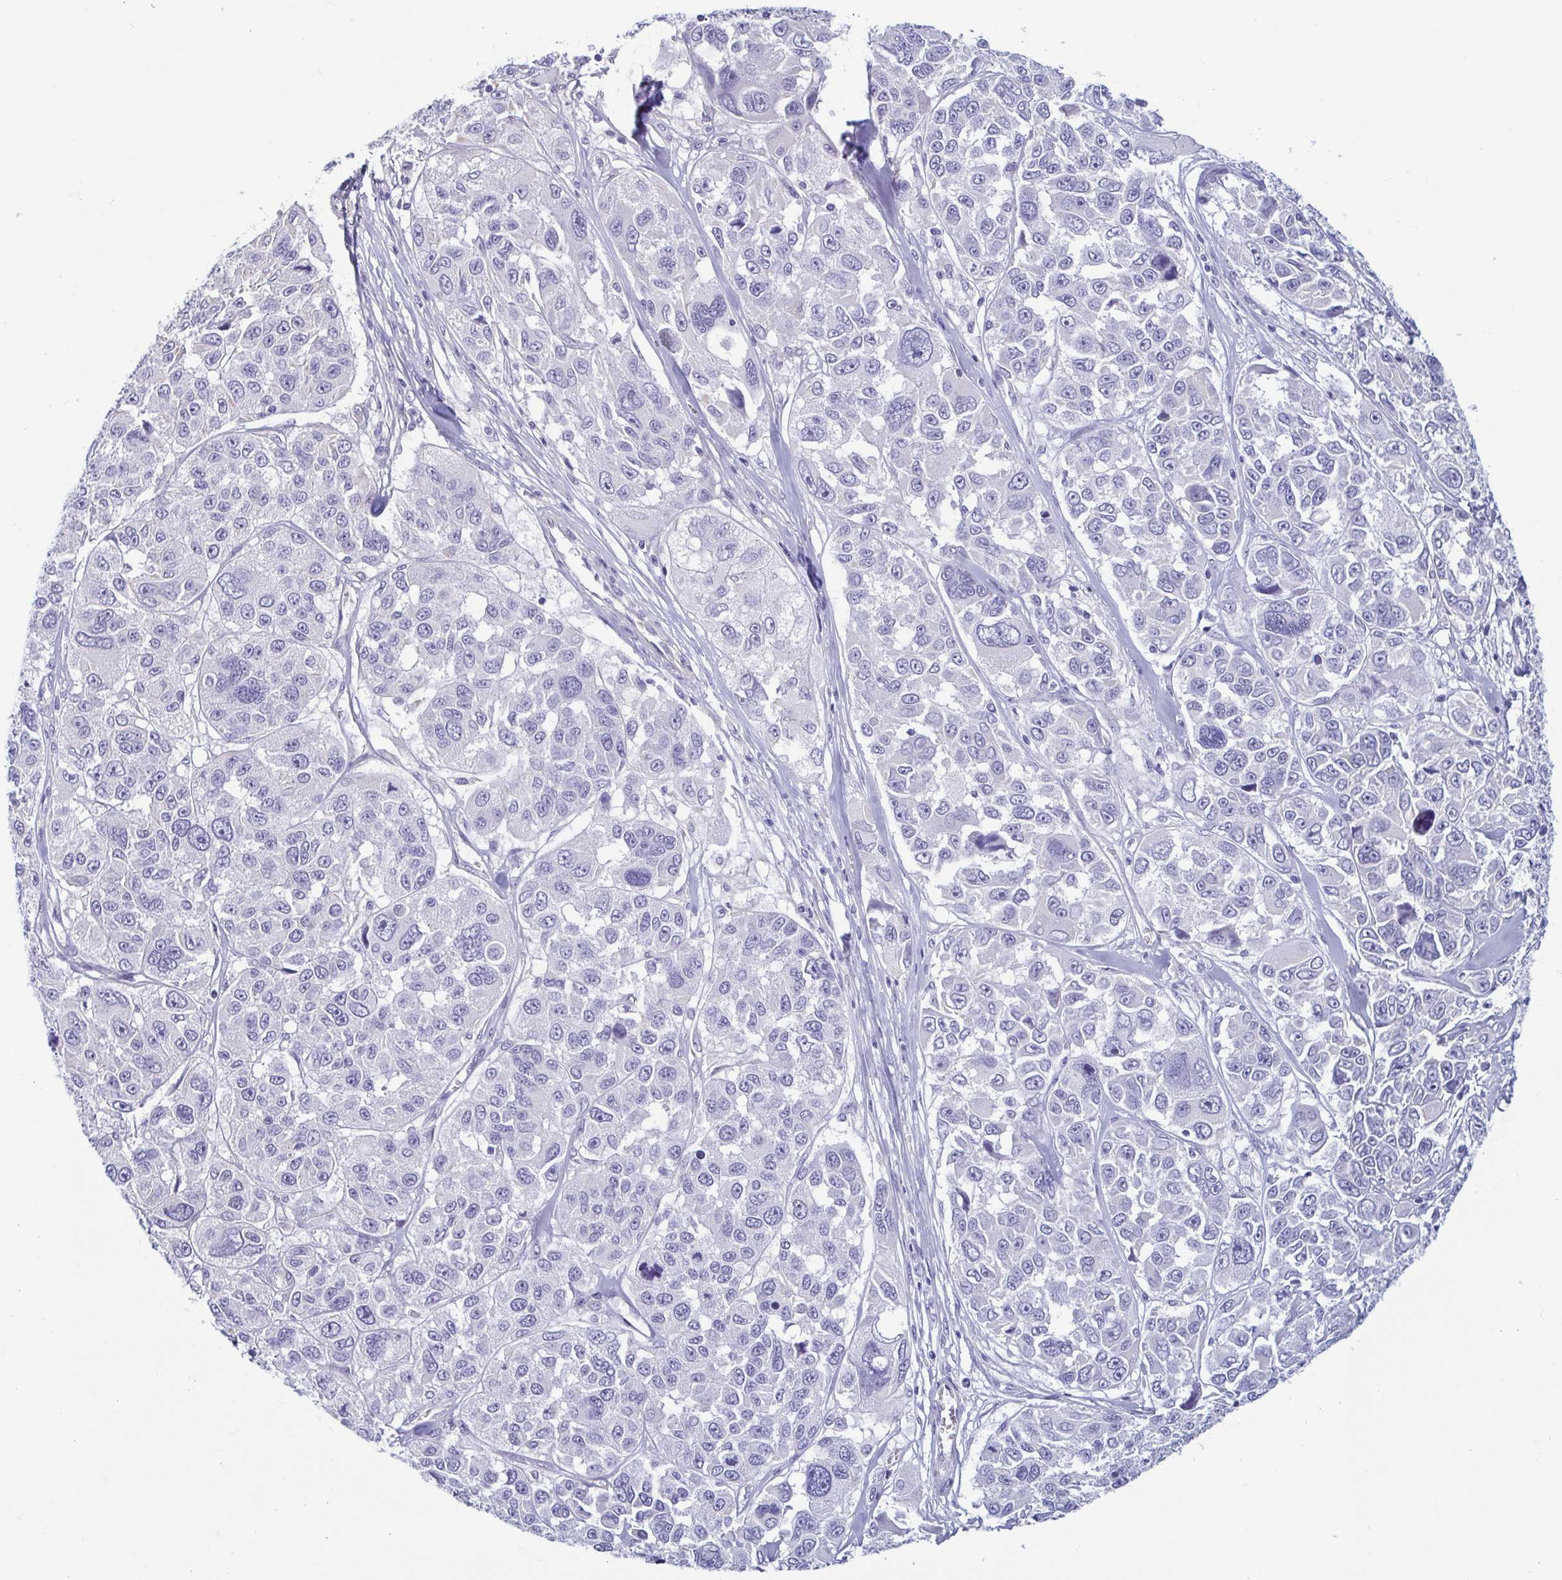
{"staining": {"intensity": "negative", "quantity": "none", "location": "none"}, "tissue": "melanoma", "cell_type": "Tumor cells", "image_type": "cancer", "snomed": [{"axis": "morphology", "description": "Malignant melanoma, NOS"}, {"axis": "topography", "description": "Skin"}], "caption": "Immunohistochemistry (IHC) image of neoplastic tissue: human malignant melanoma stained with DAB (3,3'-diaminobenzidine) displays no significant protein positivity in tumor cells. The staining is performed using DAB brown chromogen with nuclei counter-stained in using hematoxylin.", "gene": "MORC4", "patient": {"sex": "female", "age": 66}}